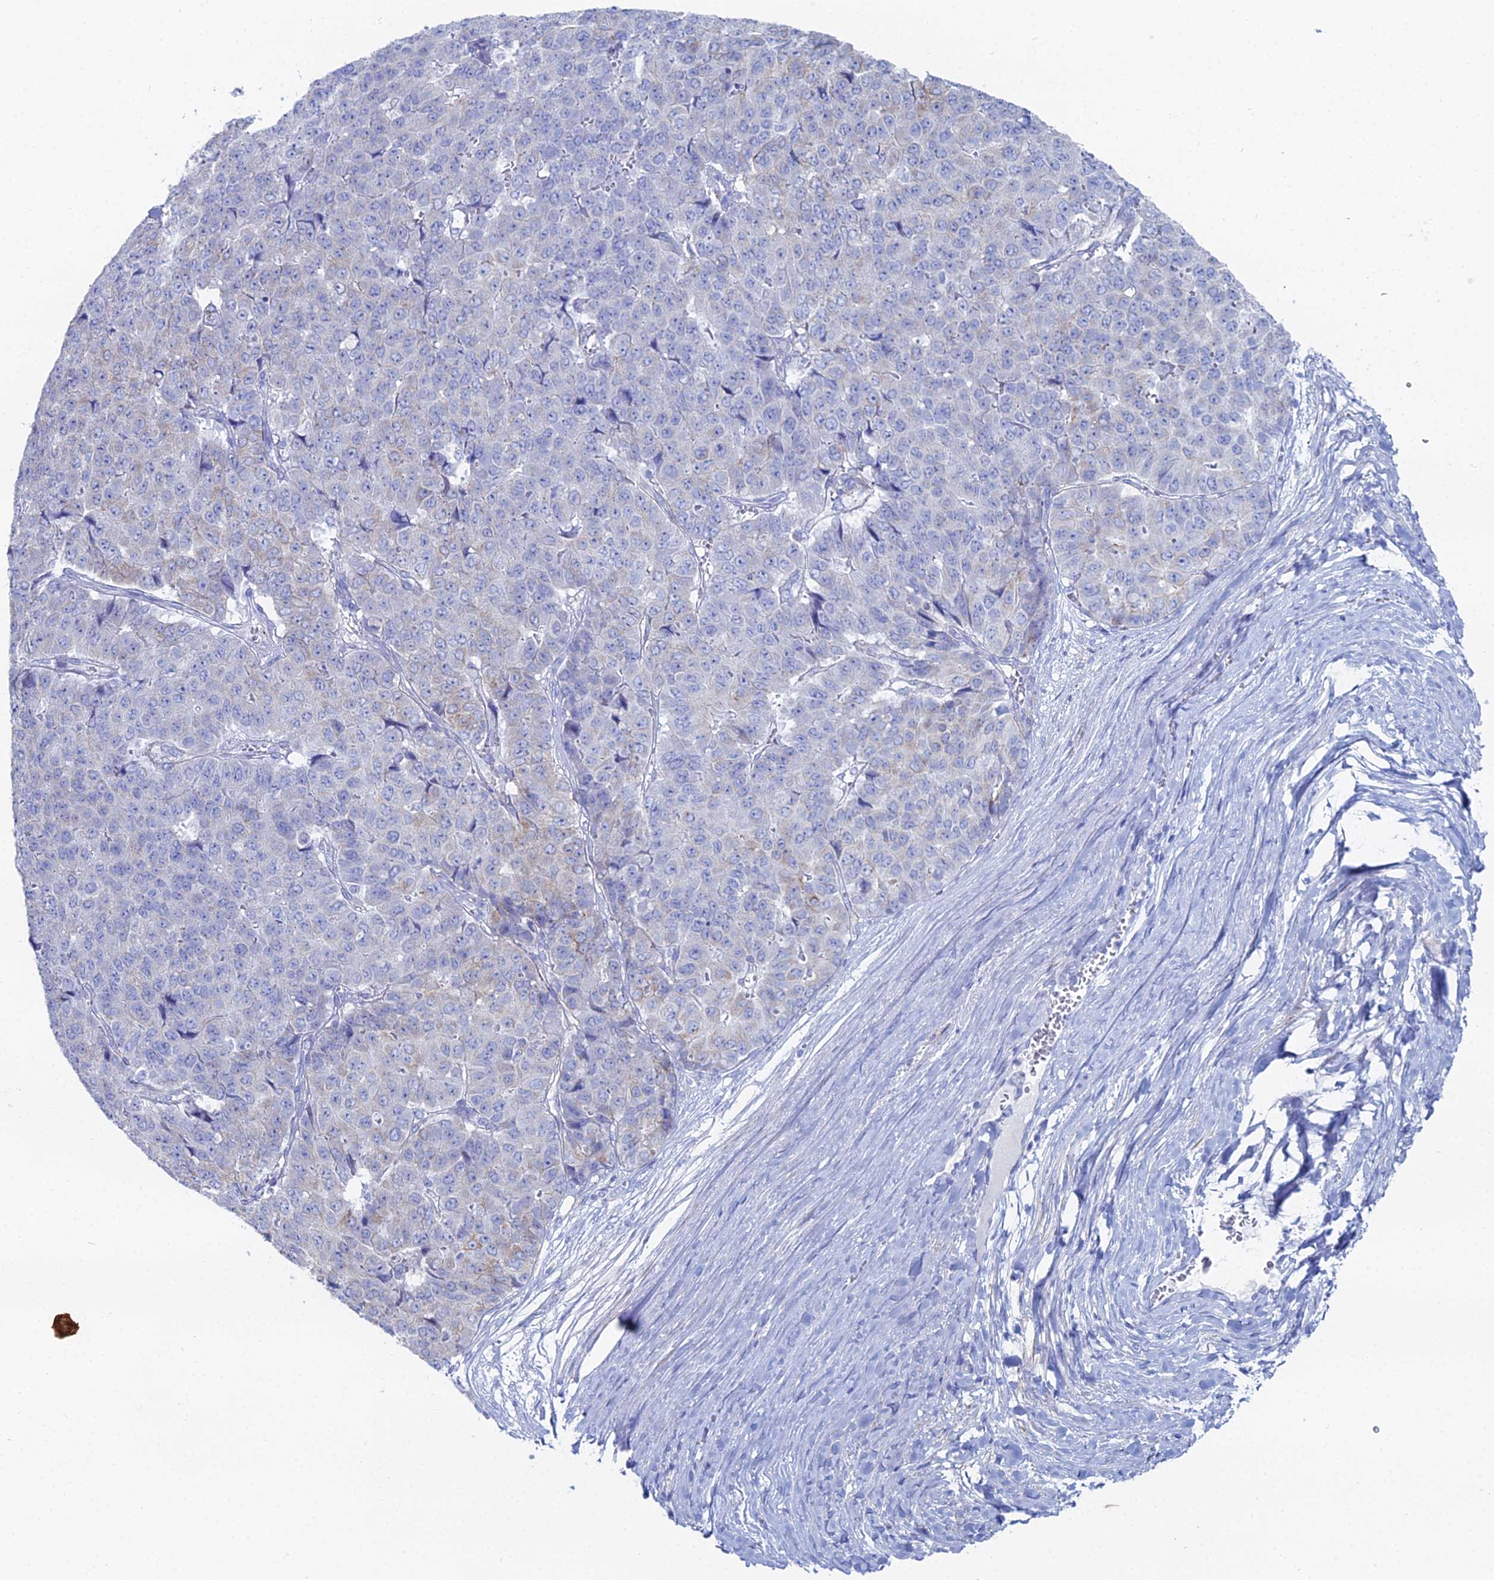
{"staining": {"intensity": "negative", "quantity": "none", "location": "none"}, "tissue": "pancreatic cancer", "cell_type": "Tumor cells", "image_type": "cancer", "snomed": [{"axis": "morphology", "description": "Adenocarcinoma, NOS"}, {"axis": "topography", "description": "Pancreas"}], "caption": "IHC histopathology image of neoplastic tissue: human adenocarcinoma (pancreatic) stained with DAB shows no significant protein positivity in tumor cells. (Brightfield microscopy of DAB (3,3'-diaminobenzidine) immunohistochemistry at high magnification).", "gene": "DHX34", "patient": {"sex": "male", "age": 50}}